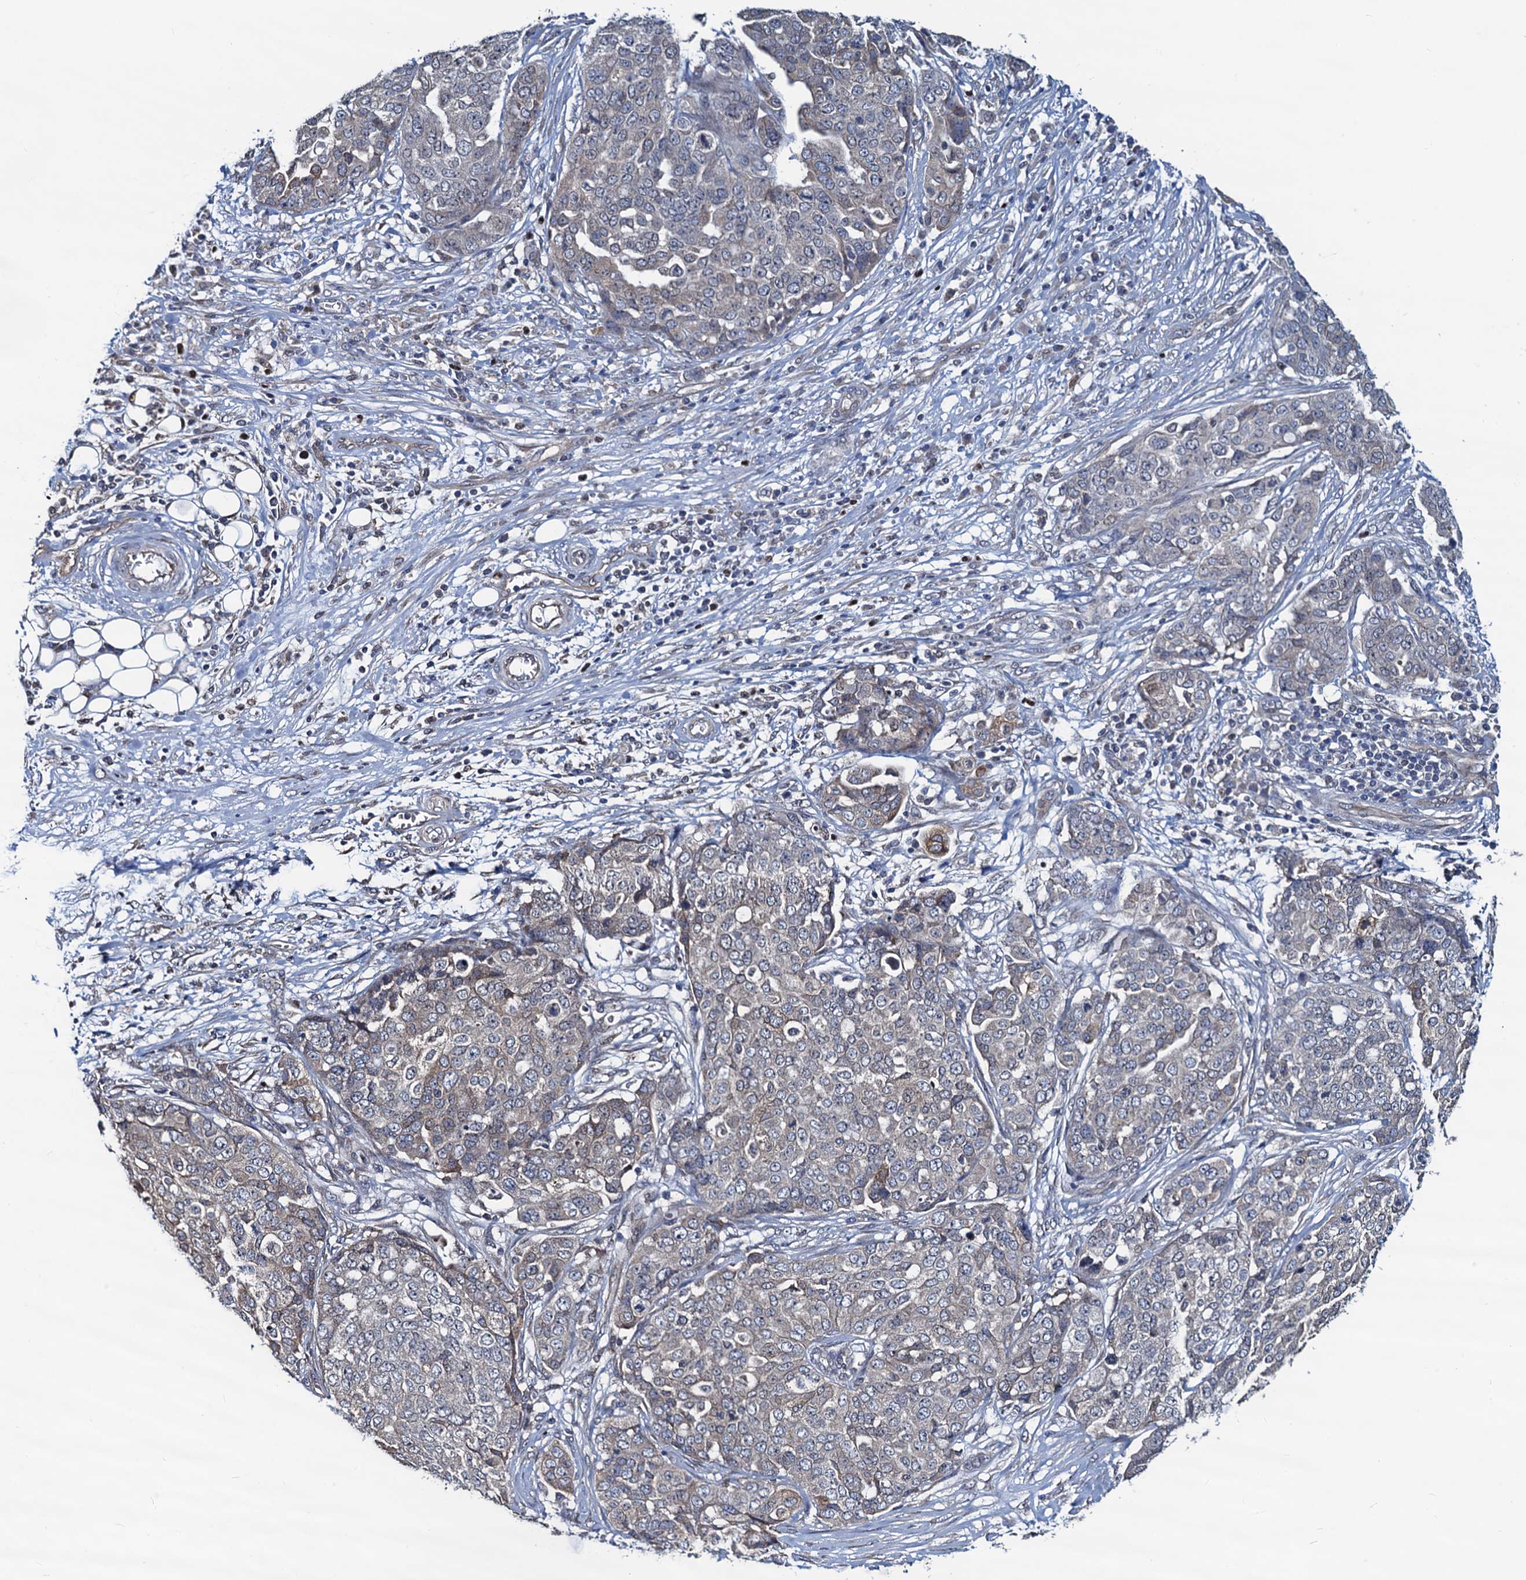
{"staining": {"intensity": "weak", "quantity": "<25%", "location": "cytoplasmic/membranous"}, "tissue": "ovarian cancer", "cell_type": "Tumor cells", "image_type": "cancer", "snomed": [{"axis": "morphology", "description": "Cystadenocarcinoma, serous, NOS"}, {"axis": "topography", "description": "Soft tissue"}, {"axis": "topography", "description": "Ovary"}], "caption": "Human serous cystadenocarcinoma (ovarian) stained for a protein using immunohistochemistry demonstrates no expression in tumor cells.", "gene": "RNF125", "patient": {"sex": "female", "age": 57}}